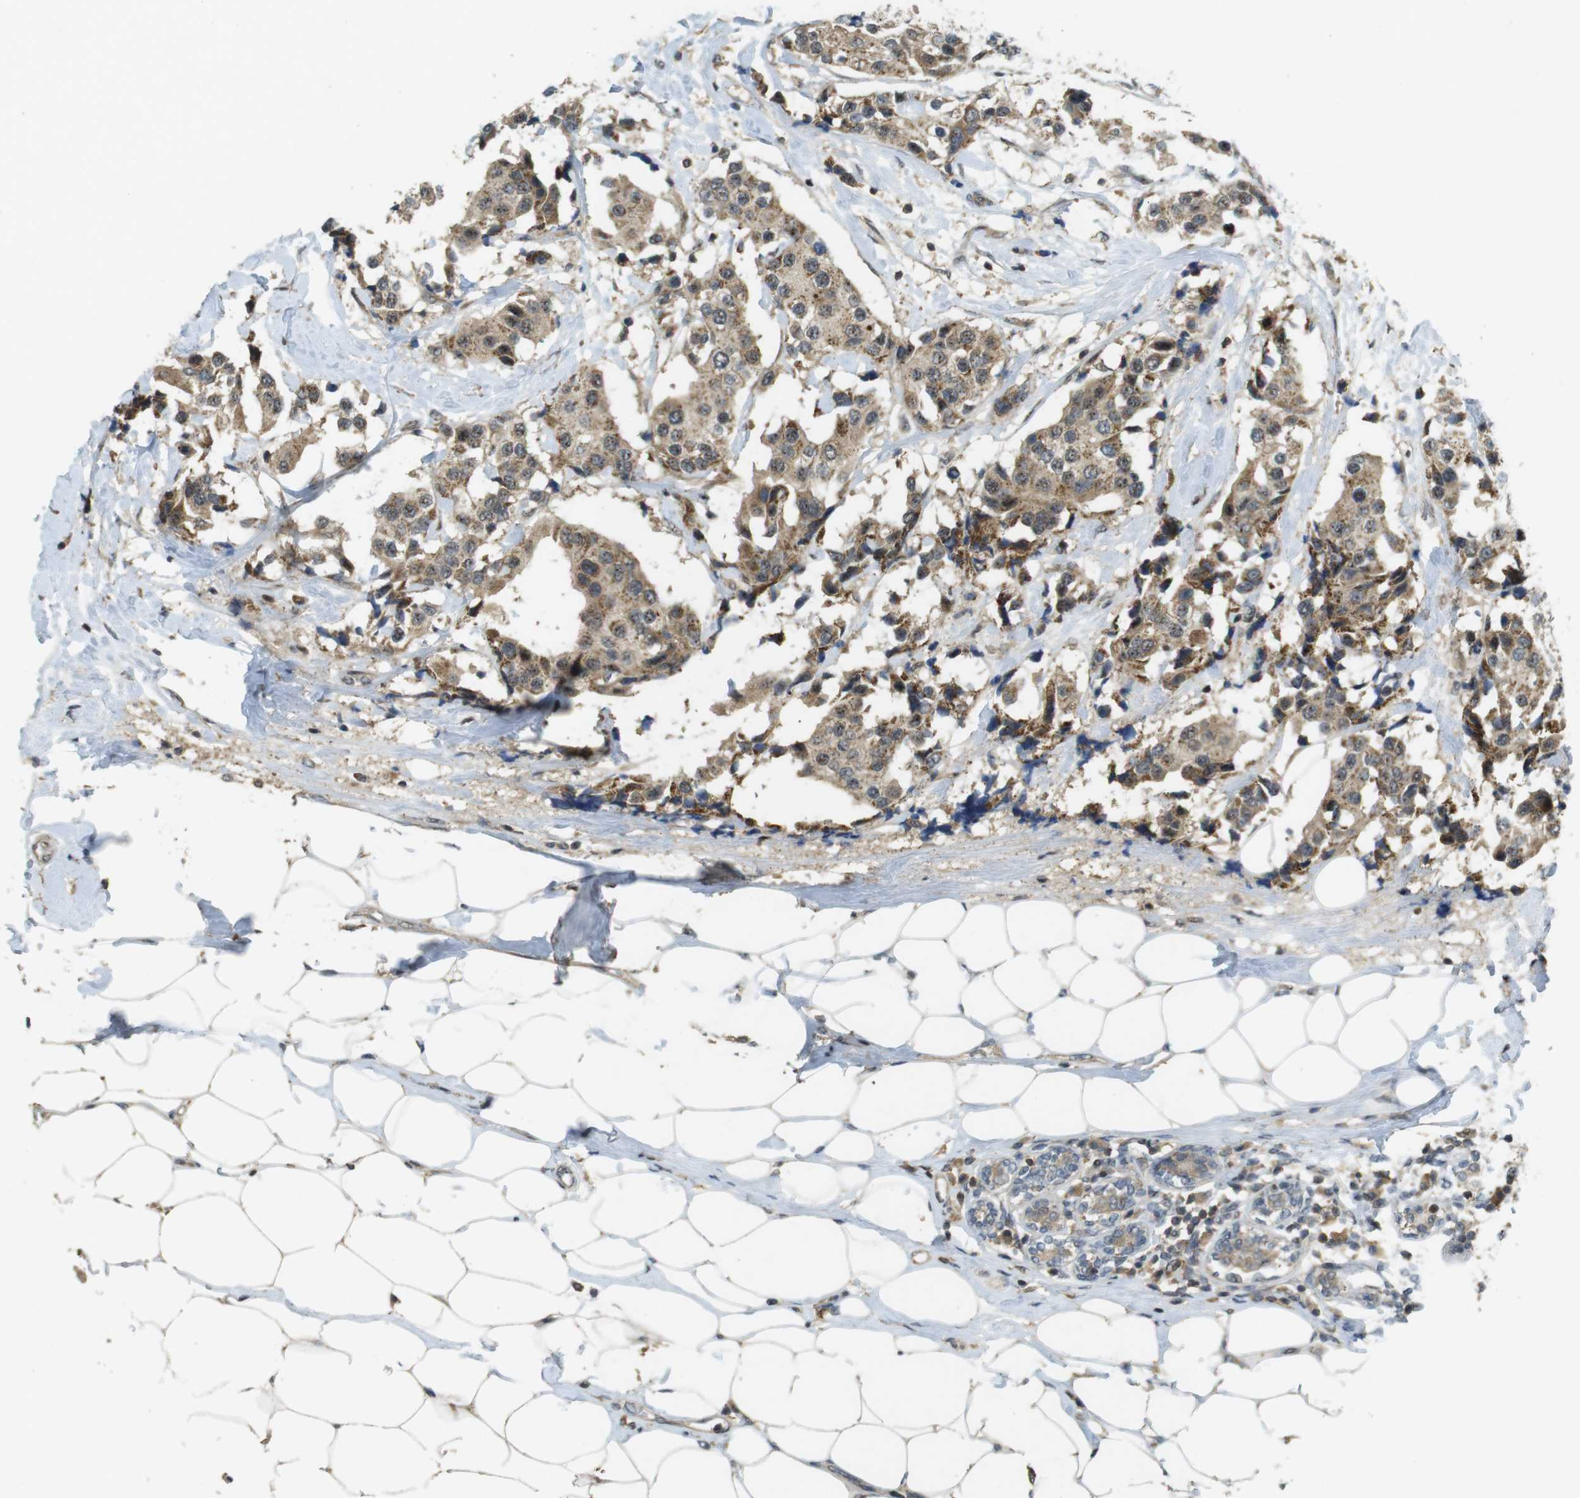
{"staining": {"intensity": "moderate", "quantity": ">75%", "location": "cytoplasmic/membranous,nuclear"}, "tissue": "breast cancer", "cell_type": "Tumor cells", "image_type": "cancer", "snomed": [{"axis": "morphology", "description": "Normal tissue, NOS"}, {"axis": "morphology", "description": "Duct carcinoma"}, {"axis": "topography", "description": "Breast"}], "caption": "Immunohistochemical staining of breast infiltrating ductal carcinoma reveals medium levels of moderate cytoplasmic/membranous and nuclear protein expression in about >75% of tumor cells.", "gene": "TMX3", "patient": {"sex": "female", "age": 39}}